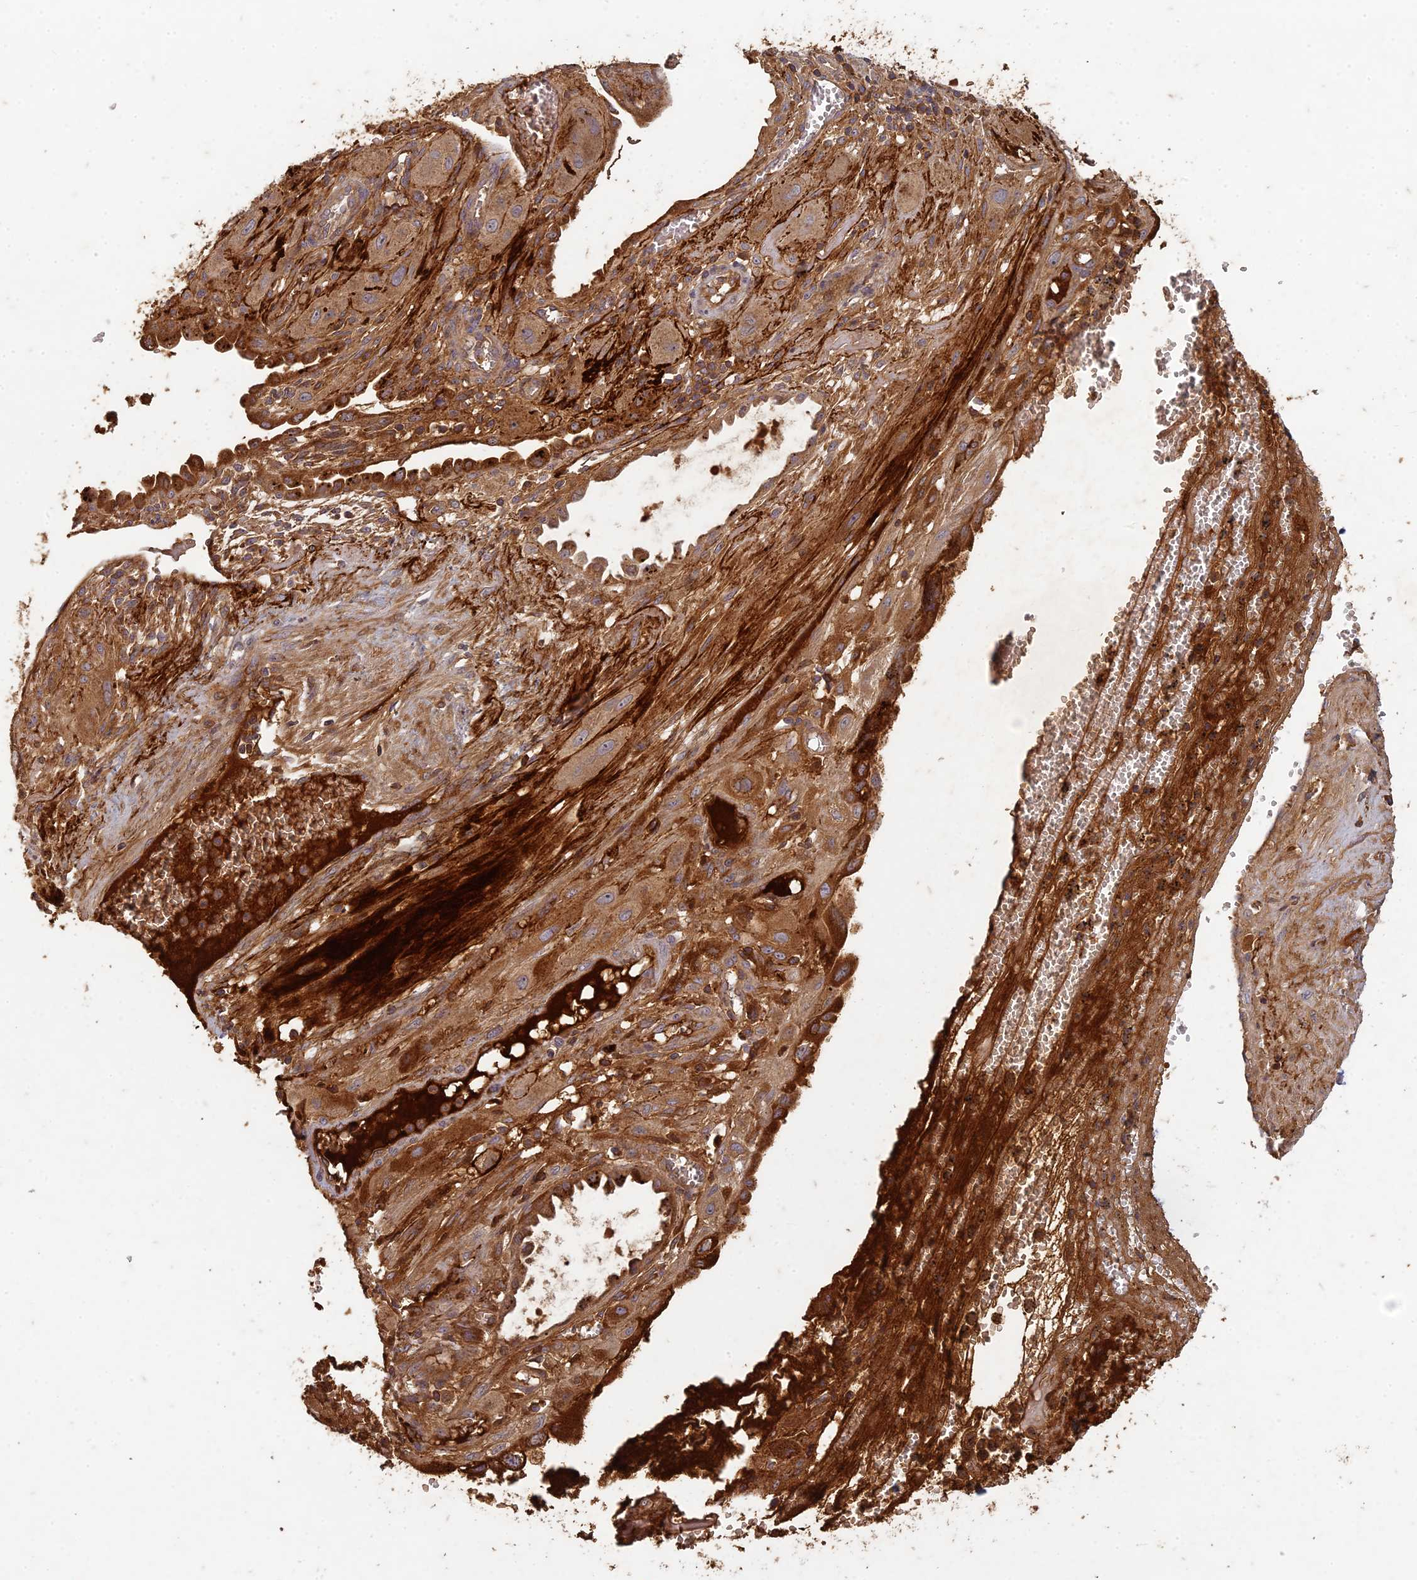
{"staining": {"intensity": "moderate", "quantity": ">75%", "location": "cytoplasmic/membranous"}, "tissue": "cervical cancer", "cell_type": "Tumor cells", "image_type": "cancer", "snomed": [{"axis": "morphology", "description": "Squamous cell carcinoma, NOS"}, {"axis": "topography", "description": "Cervix"}], "caption": "The micrograph displays immunohistochemical staining of cervical cancer (squamous cell carcinoma). There is moderate cytoplasmic/membranous staining is seen in approximately >75% of tumor cells.", "gene": "TCF25", "patient": {"sex": "female", "age": 34}}